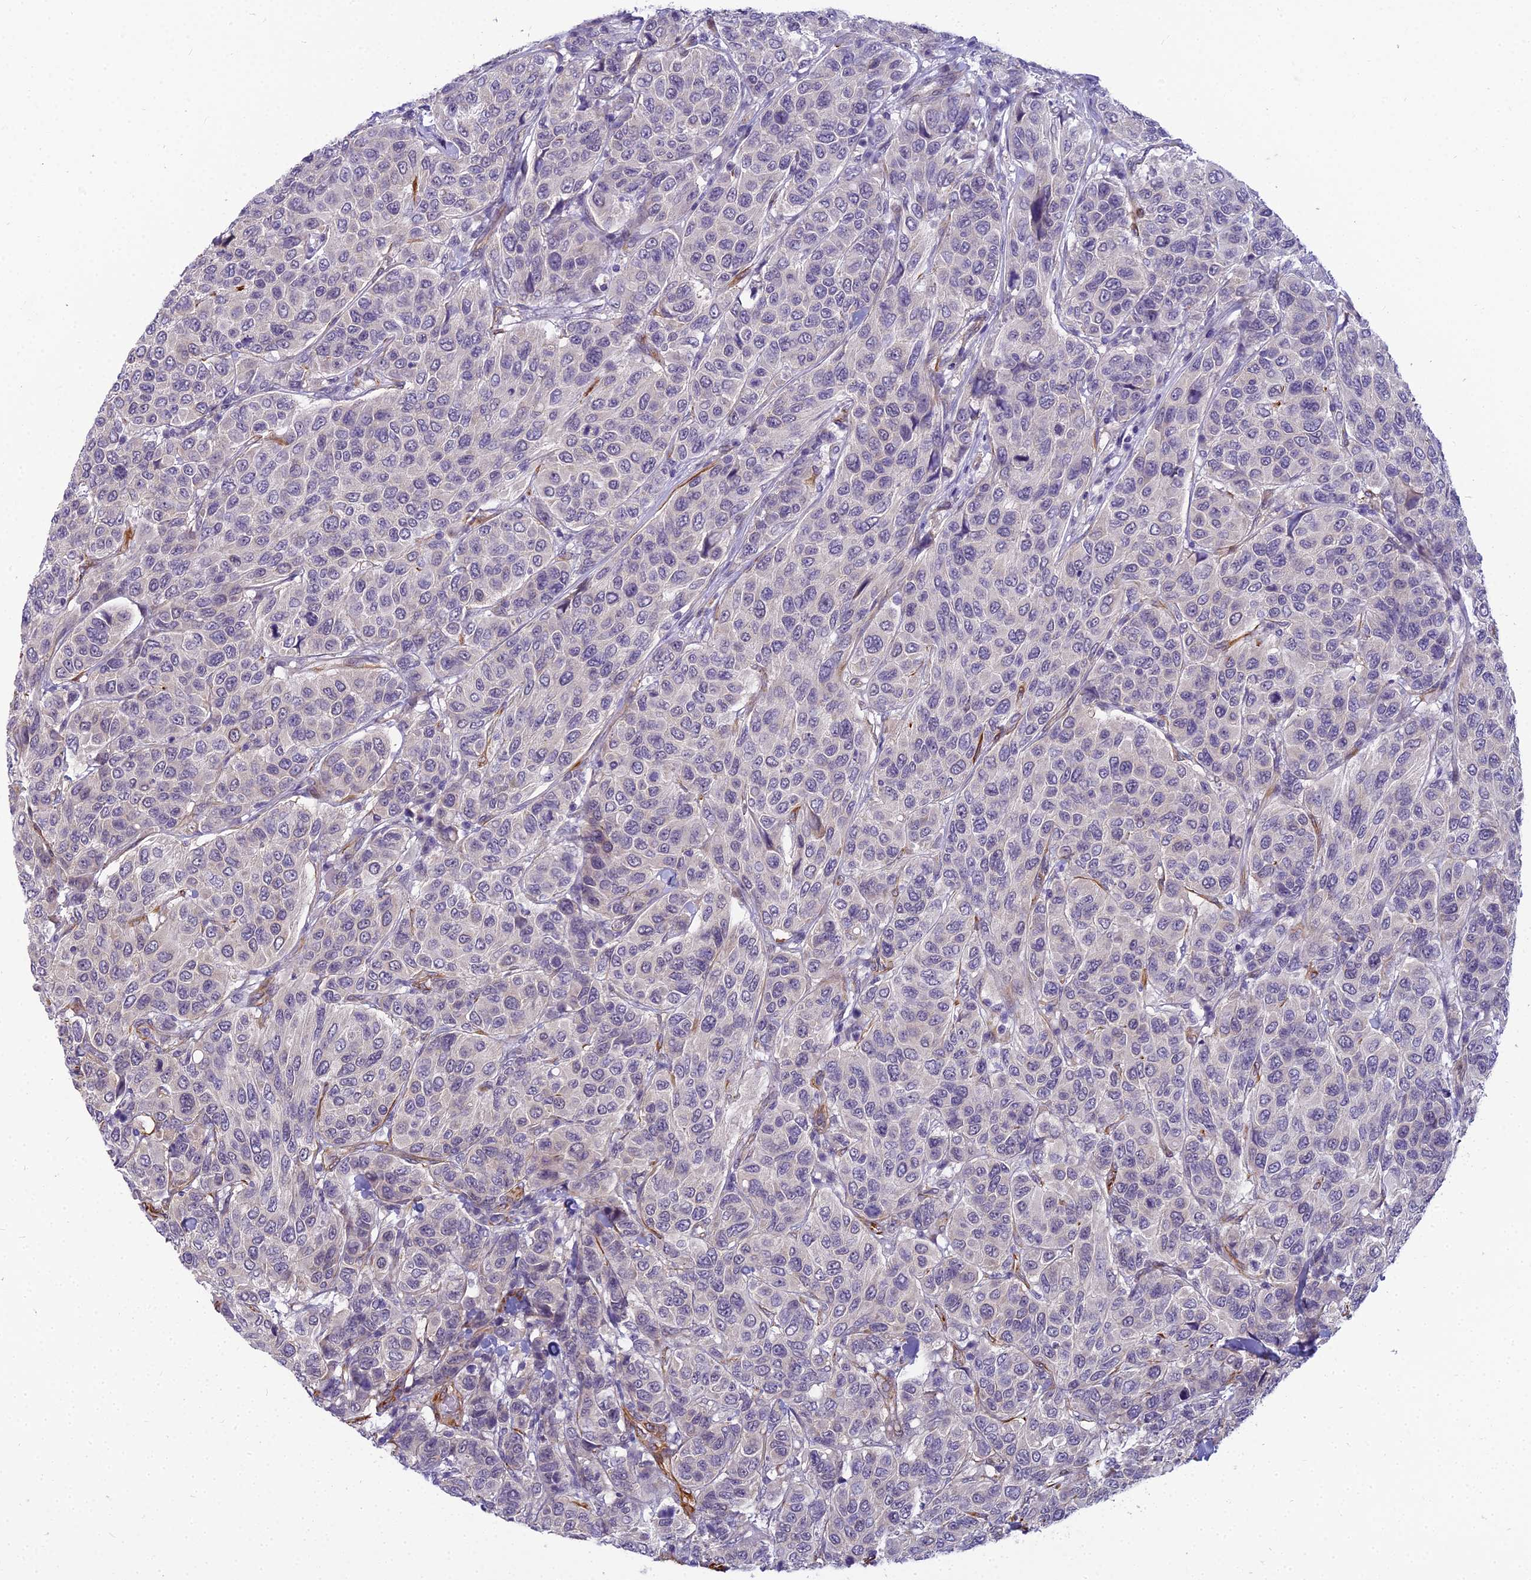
{"staining": {"intensity": "negative", "quantity": "none", "location": "none"}, "tissue": "breast cancer", "cell_type": "Tumor cells", "image_type": "cancer", "snomed": [{"axis": "morphology", "description": "Duct carcinoma"}, {"axis": "topography", "description": "Breast"}], "caption": "Protein analysis of breast cancer (invasive ductal carcinoma) demonstrates no significant expression in tumor cells. (Immunohistochemistry (ihc), brightfield microscopy, high magnification).", "gene": "RGL3", "patient": {"sex": "female", "age": 55}}